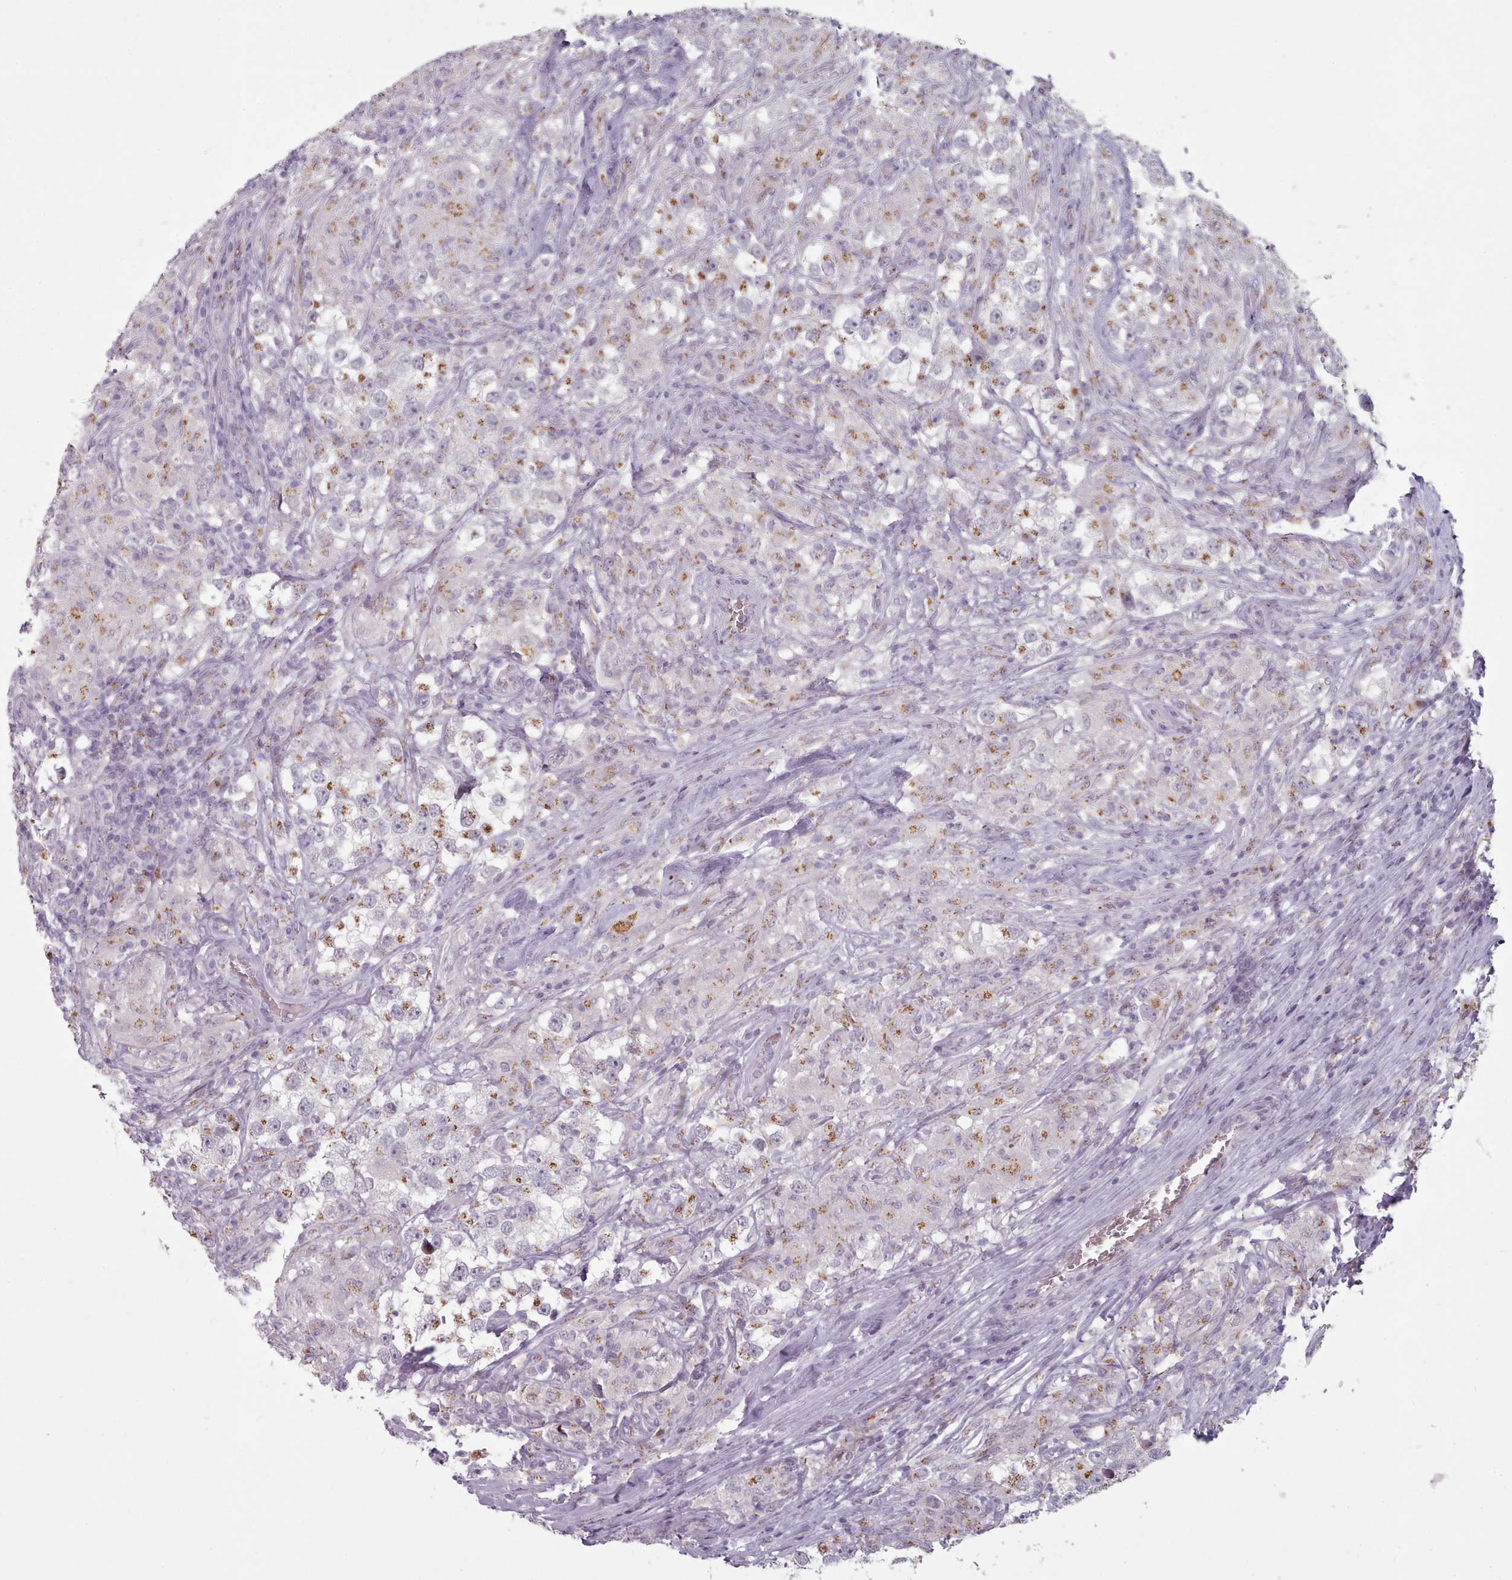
{"staining": {"intensity": "moderate", "quantity": "25%-75%", "location": "cytoplasmic/membranous"}, "tissue": "testis cancer", "cell_type": "Tumor cells", "image_type": "cancer", "snomed": [{"axis": "morphology", "description": "Seminoma, NOS"}, {"axis": "topography", "description": "Testis"}], "caption": "Immunohistochemistry (DAB (3,3'-diaminobenzidine)) staining of human testis cancer (seminoma) displays moderate cytoplasmic/membranous protein expression in approximately 25%-75% of tumor cells.", "gene": "MAN1B1", "patient": {"sex": "male", "age": 46}}